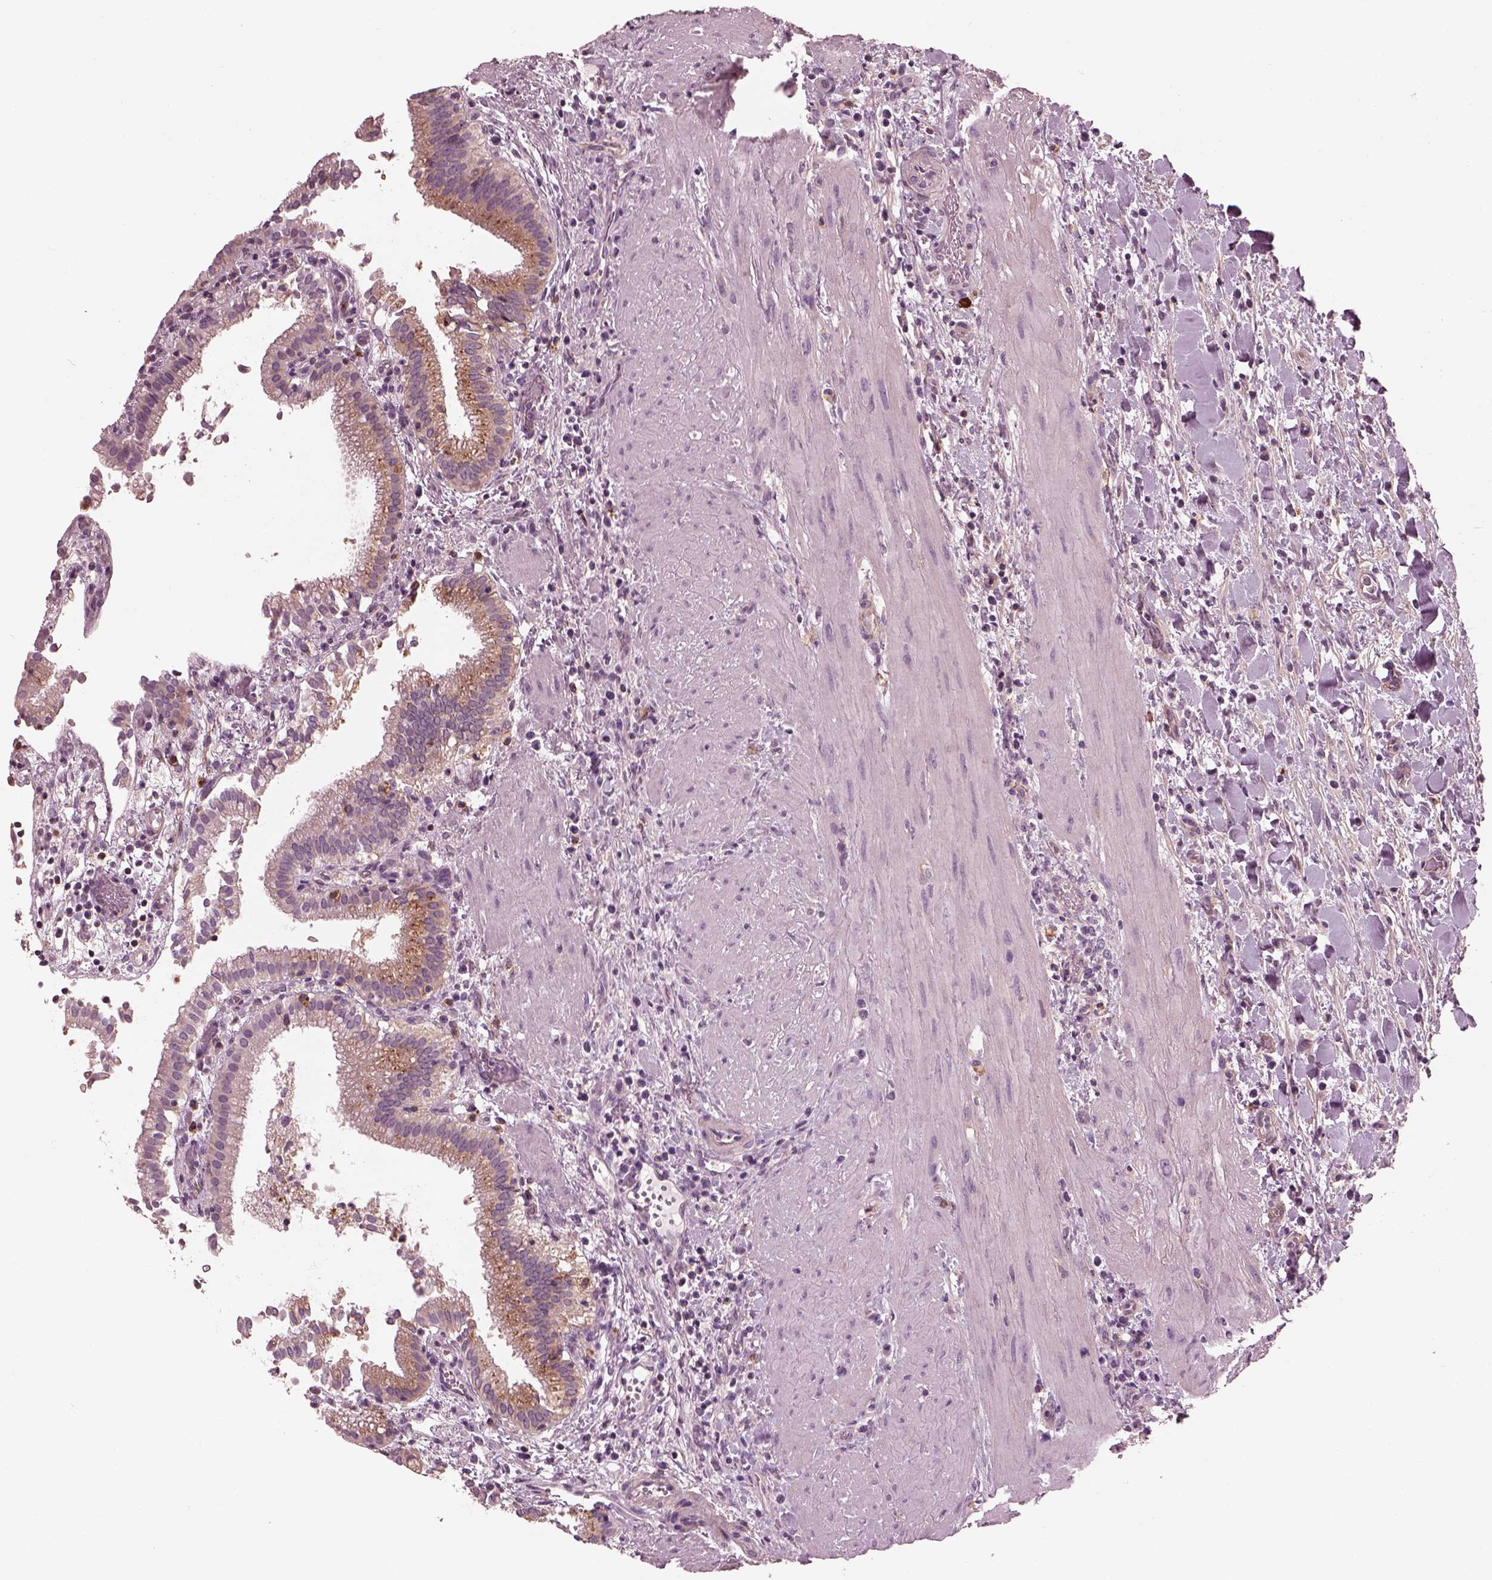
{"staining": {"intensity": "moderate", "quantity": "25%-75%", "location": "cytoplasmic/membranous"}, "tissue": "gallbladder", "cell_type": "Glandular cells", "image_type": "normal", "snomed": [{"axis": "morphology", "description": "Normal tissue, NOS"}, {"axis": "topography", "description": "Gallbladder"}], "caption": "The histopathology image shows immunohistochemical staining of normal gallbladder. There is moderate cytoplasmic/membranous expression is seen in approximately 25%-75% of glandular cells. The staining is performed using DAB (3,3'-diaminobenzidine) brown chromogen to label protein expression. The nuclei are counter-stained blue using hematoxylin.", "gene": "ELAPOR1", "patient": {"sex": "male", "age": 42}}